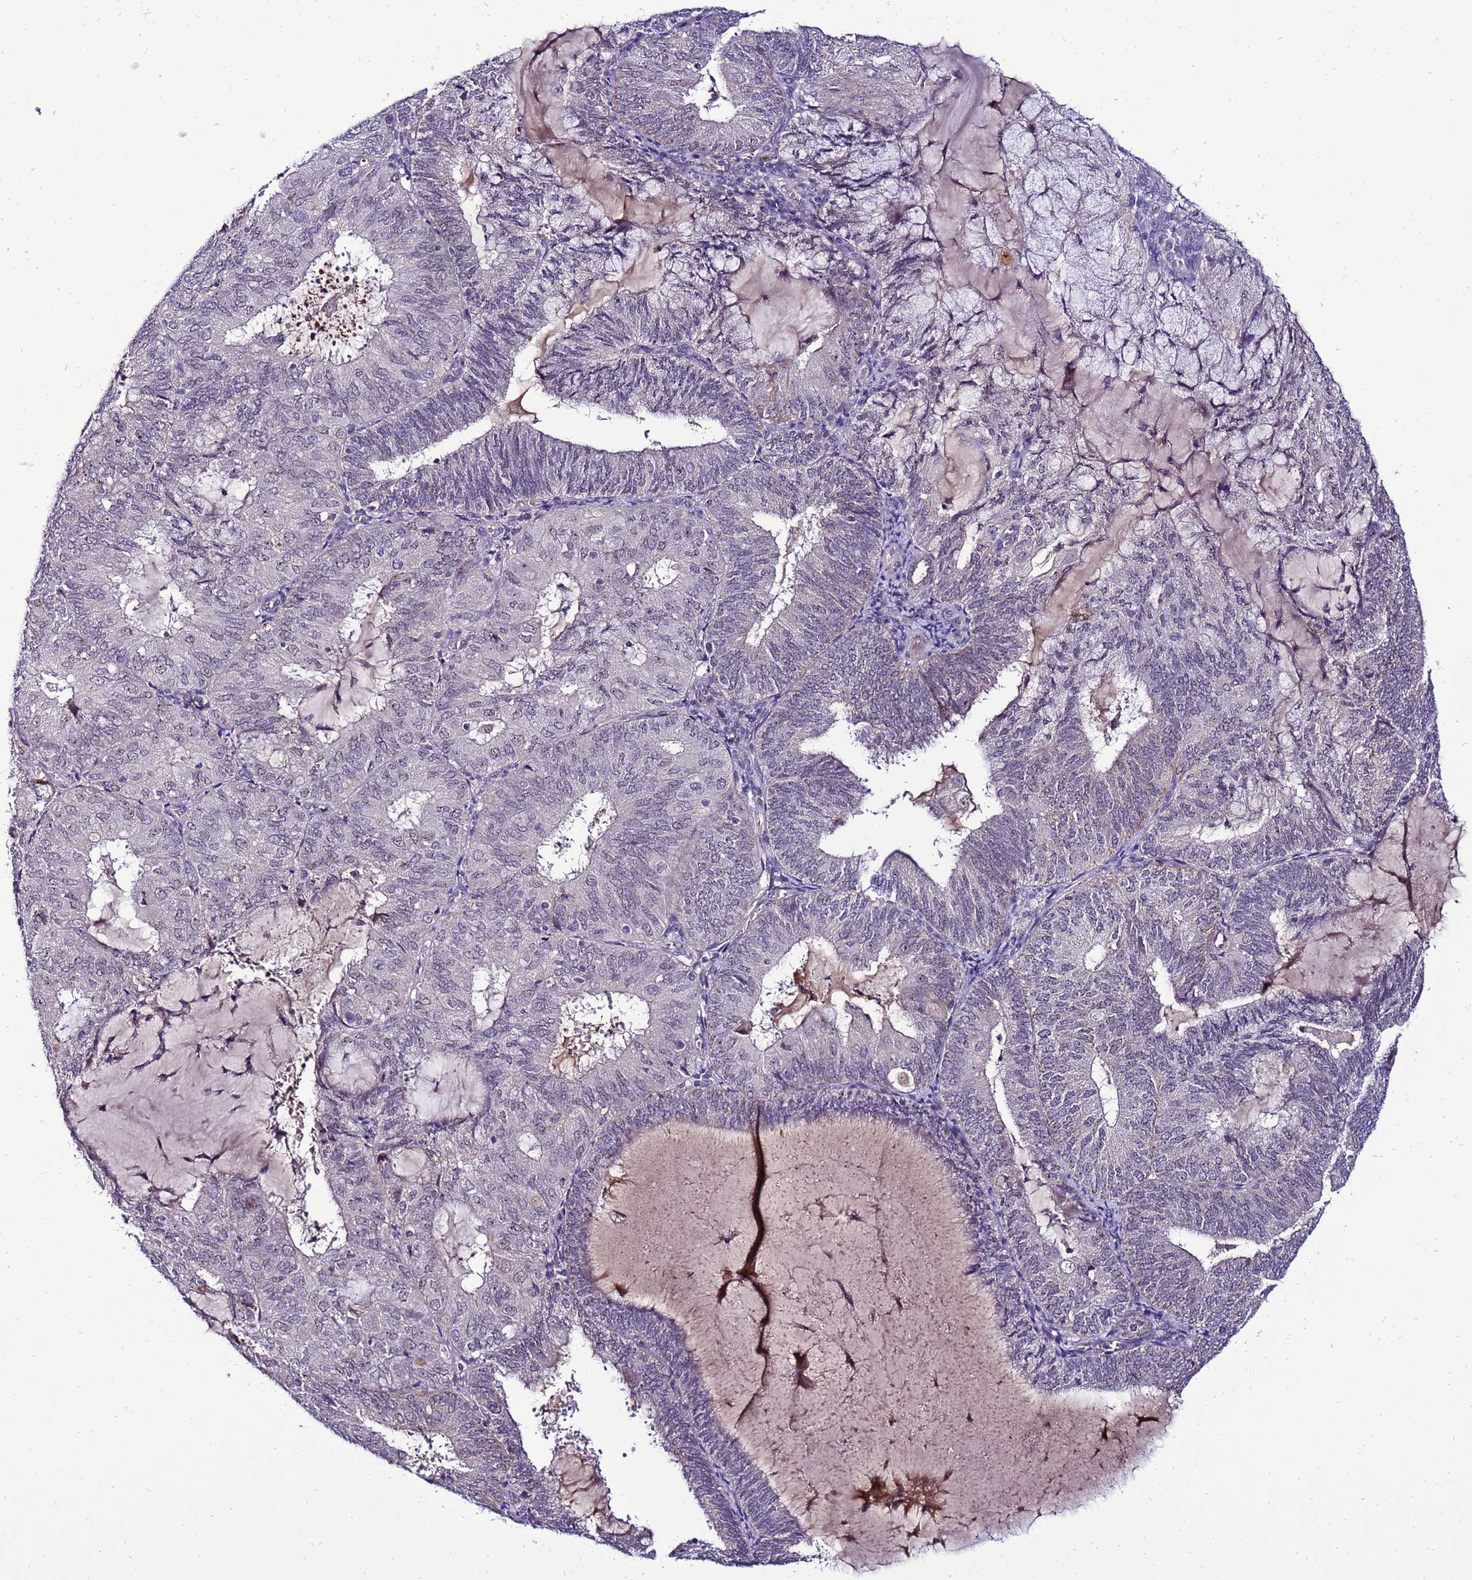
{"staining": {"intensity": "negative", "quantity": "none", "location": "none"}, "tissue": "endometrial cancer", "cell_type": "Tumor cells", "image_type": "cancer", "snomed": [{"axis": "morphology", "description": "Adenocarcinoma, NOS"}, {"axis": "topography", "description": "Endometrium"}], "caption": "This is an immunohistochemistry (IHC) image of human endometrial adenocarcinoma. There is no positivity in tumor cells.", "gene": "C19orf47", "patient": {"sex": "female", "age": 81}}